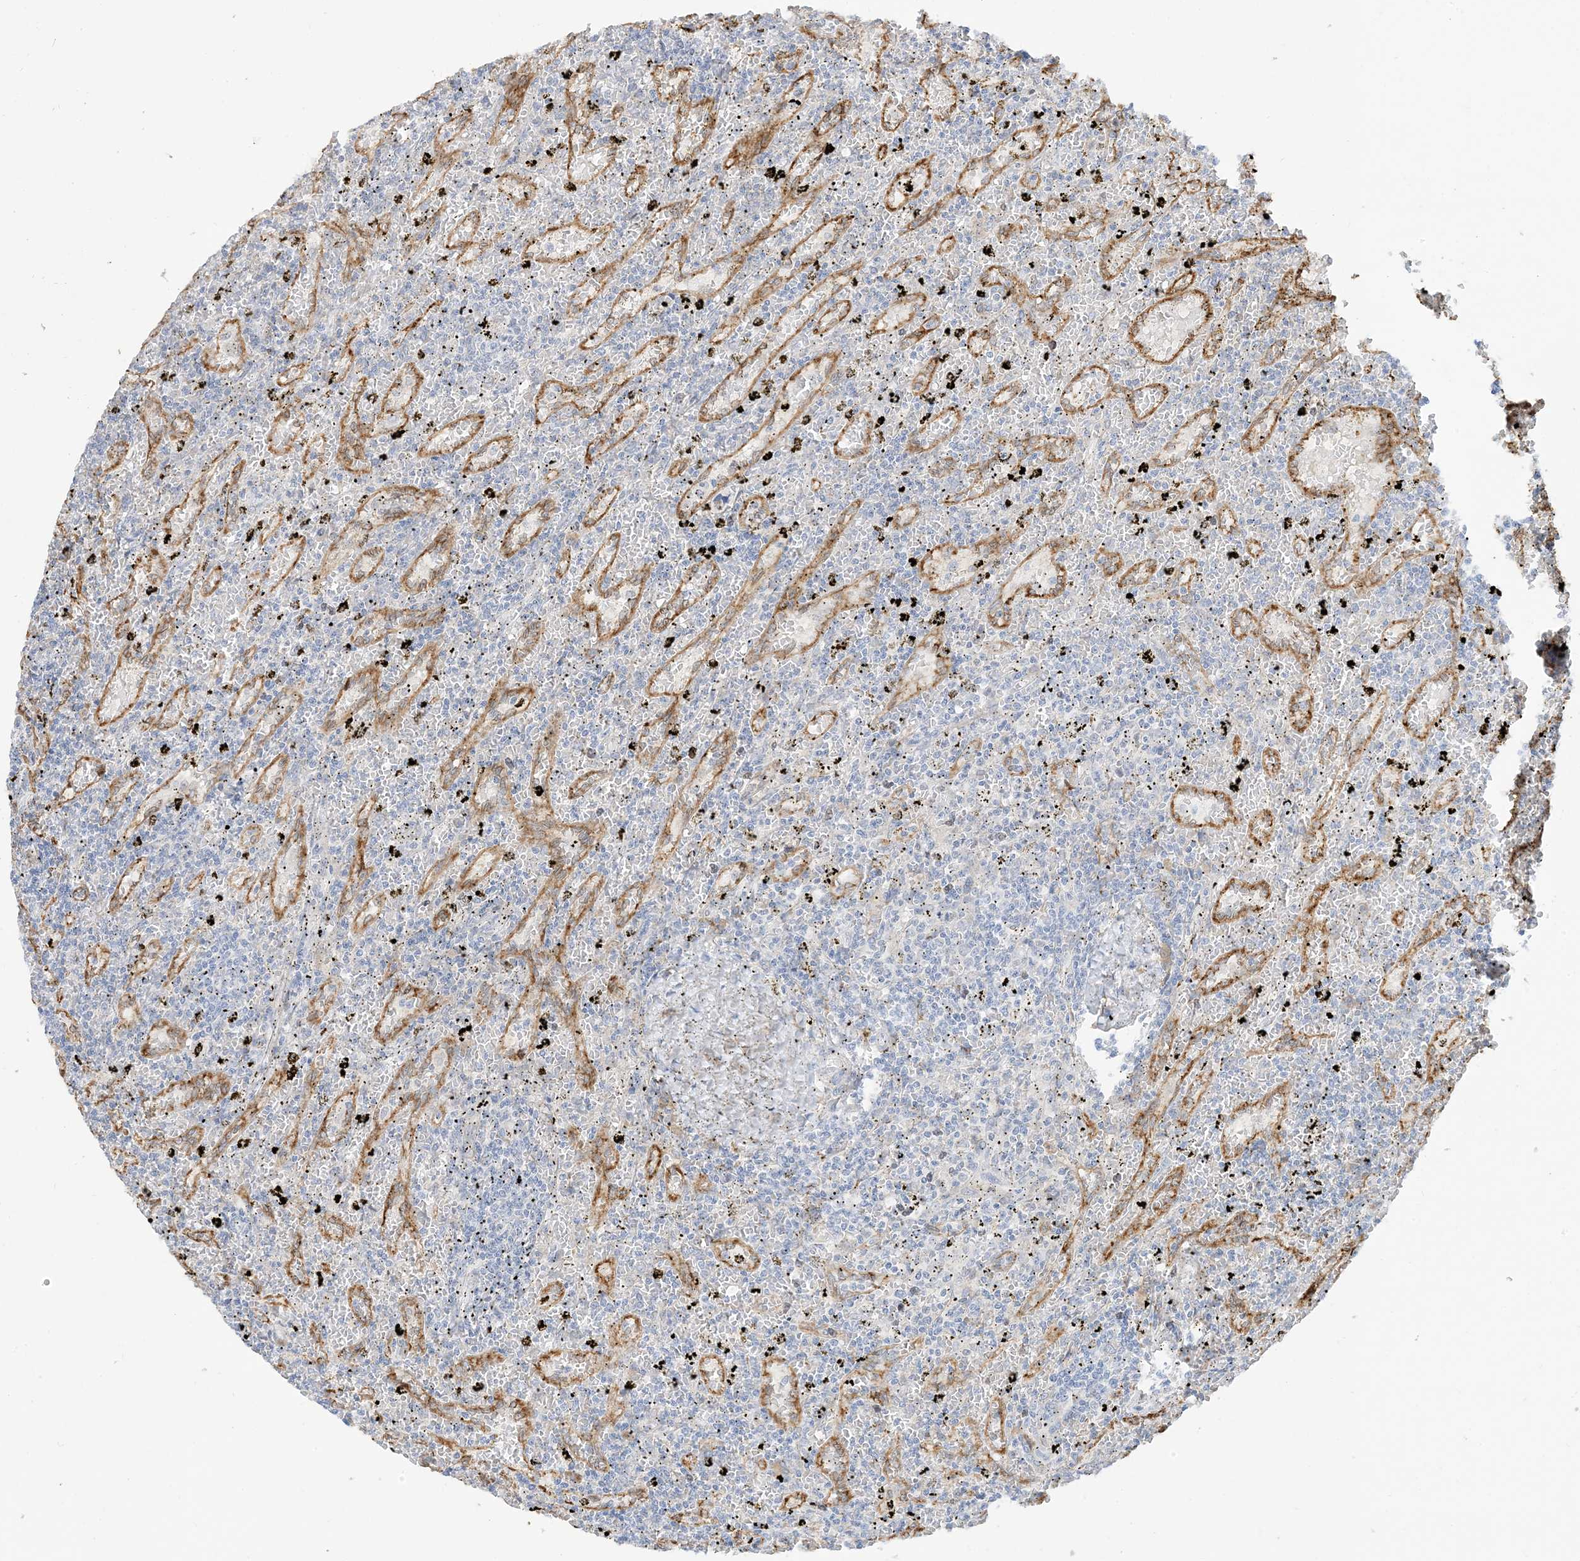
{"staining": {"intensity": "negative", "quantity": "none", "location": "none"}, "tissue": "lymphoma", "cell_type": "Tumor cells", "image_type": "cancer", "snomed": [{"axis": "morphology", "description": "Malignant lymphoma, non-Hodgkin's type, Low grade"}, {"axis": "topography", "description": "Spleen"}], "caption": "There is no significant expression in tumor cells of lymphoma.", "gene": "LOXL3", "patient": {"sex": "male", "age": 76}}